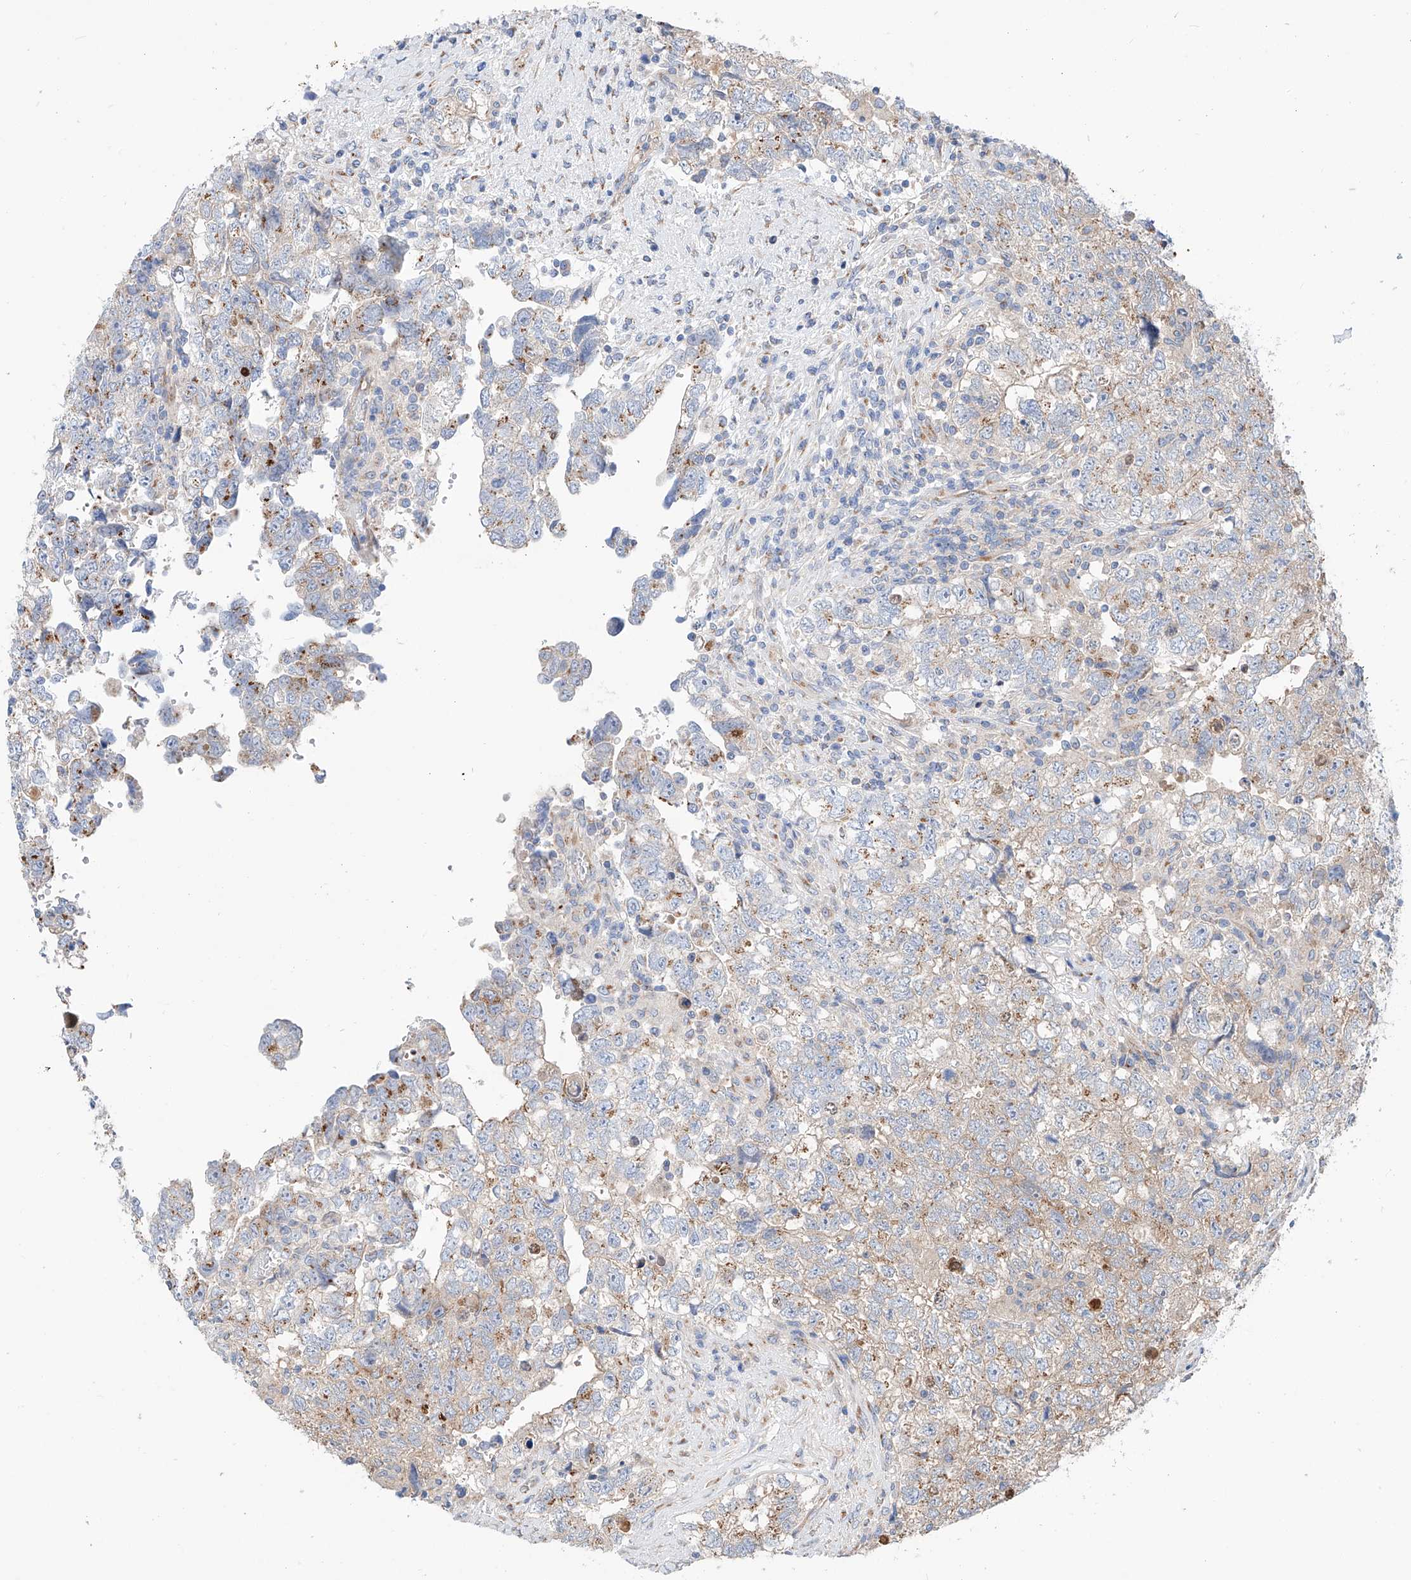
{"staining": {"intensity": "weak", "quantity": "25%-75%", "location": "cytoplasmic/membranous"}, "tissue": "testis cancer", "cell_type": "Tumor cells", "image_type": "cancer", "snomed": [{"axis": "morphology", "description": "Carcinoma, Embryonal, NOS"}, {"axis": "topography", "description": "Testis"}], "caption": "A histopathology image of testis cancer (embryonal carcinoma) stained for a protein displays weak cytoplasmic/membranous brown staining in tumor cells. Ihc stains the protein of interest in brown and the nuclei are stained blue.", "gene": "SLC22A7", "patient": {"sex": "male", "age": 37}}